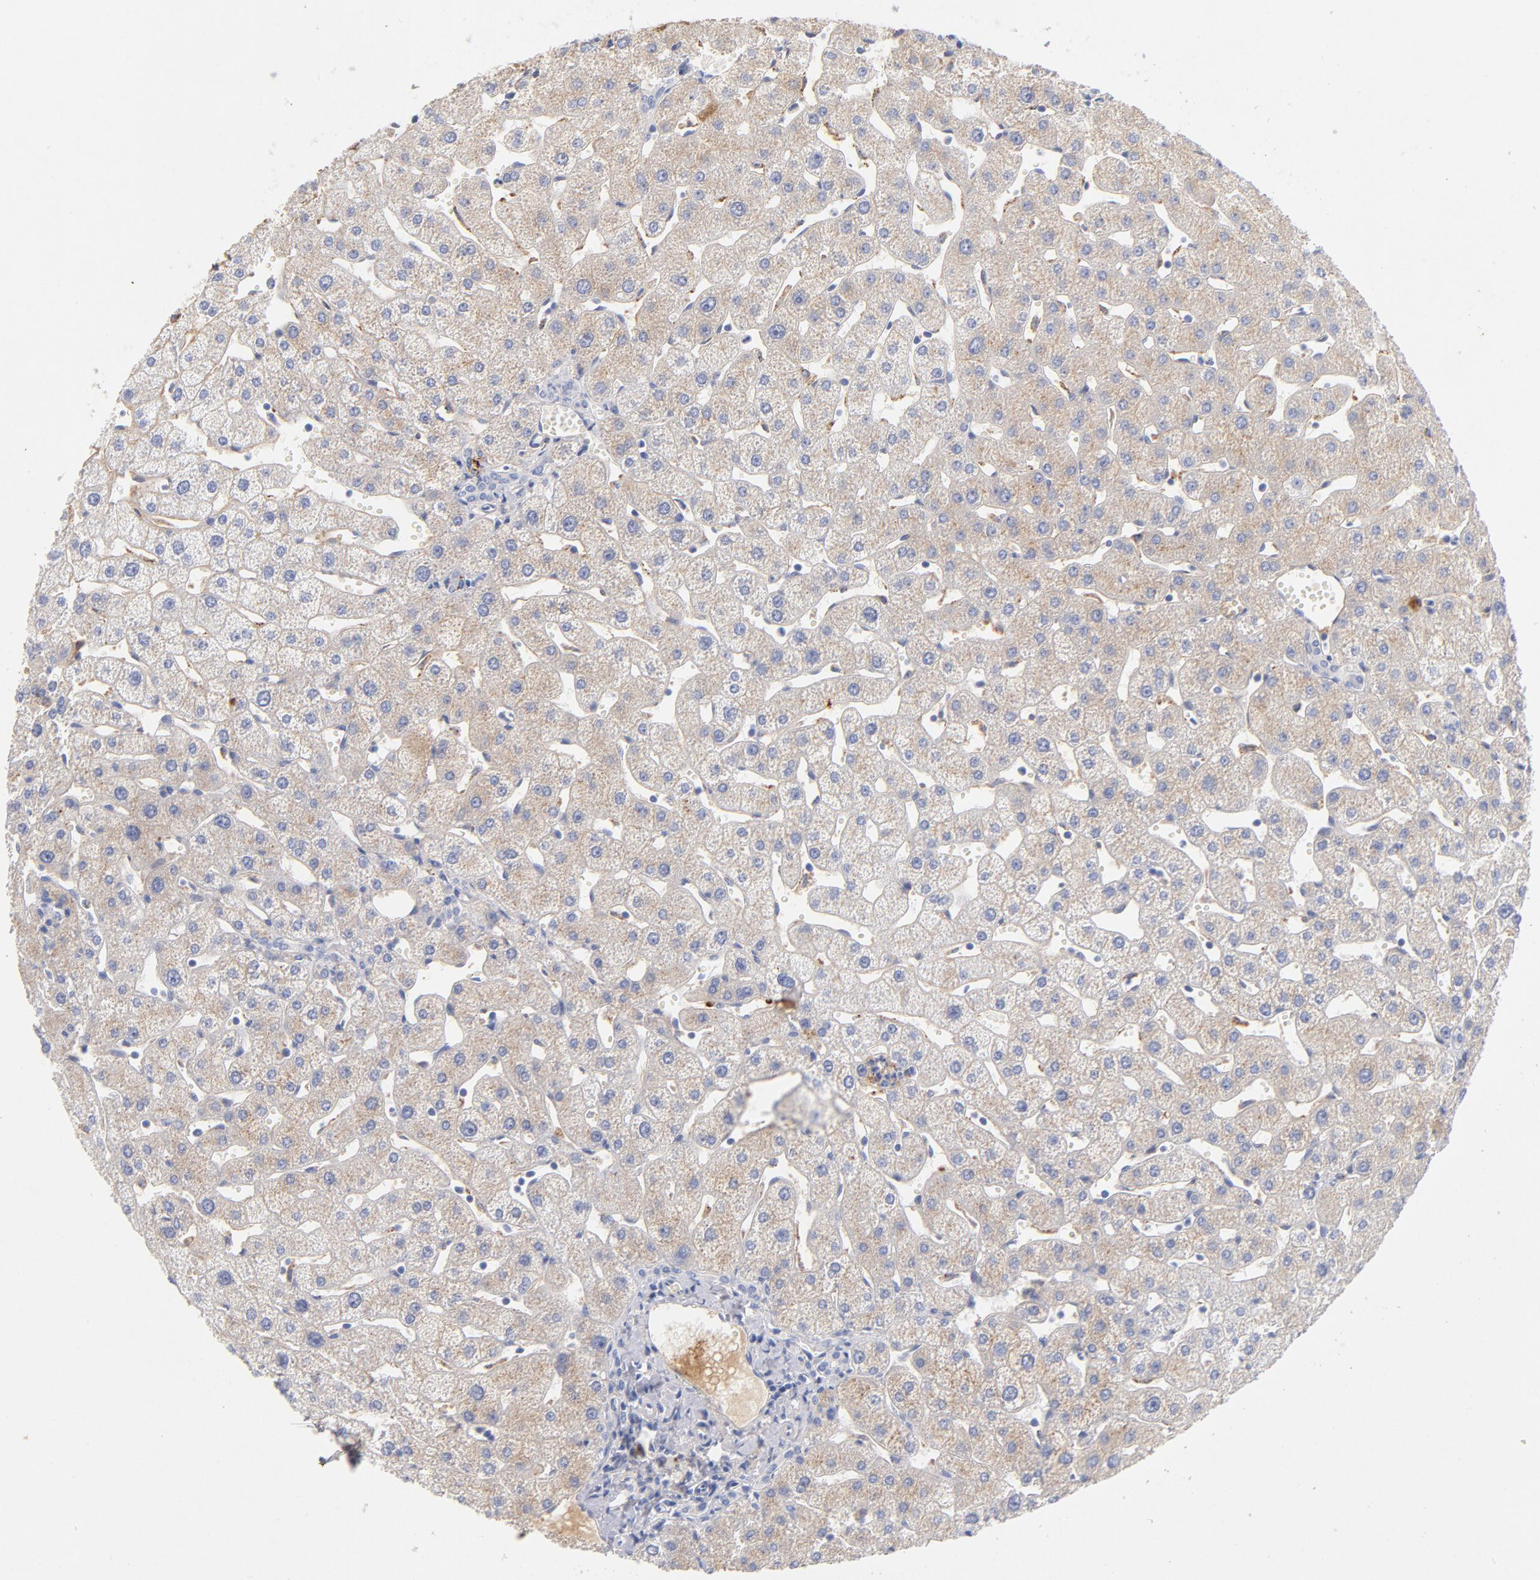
{"staining": {"intensity": "negative", "quantity": "none", "location": "none"}, "tissue": "liver", "cell_type": "Cholangiocytes", "image_type": "normal", "snomed": [{"axis": "morphology", "description": "Normal tissue, NOS"}, {"axis": "topography", "description": "Liver"}], "caption": "DAB immunohistochemical staining of unremarkable human liver exhibits no significant positivity in cholangiocytes. The staining is performed using DAB brown chromogen with nuclei counter-stained in using hematoxylin.", "gene": "C3", "patient": {"sex": "male", "age": 67}}